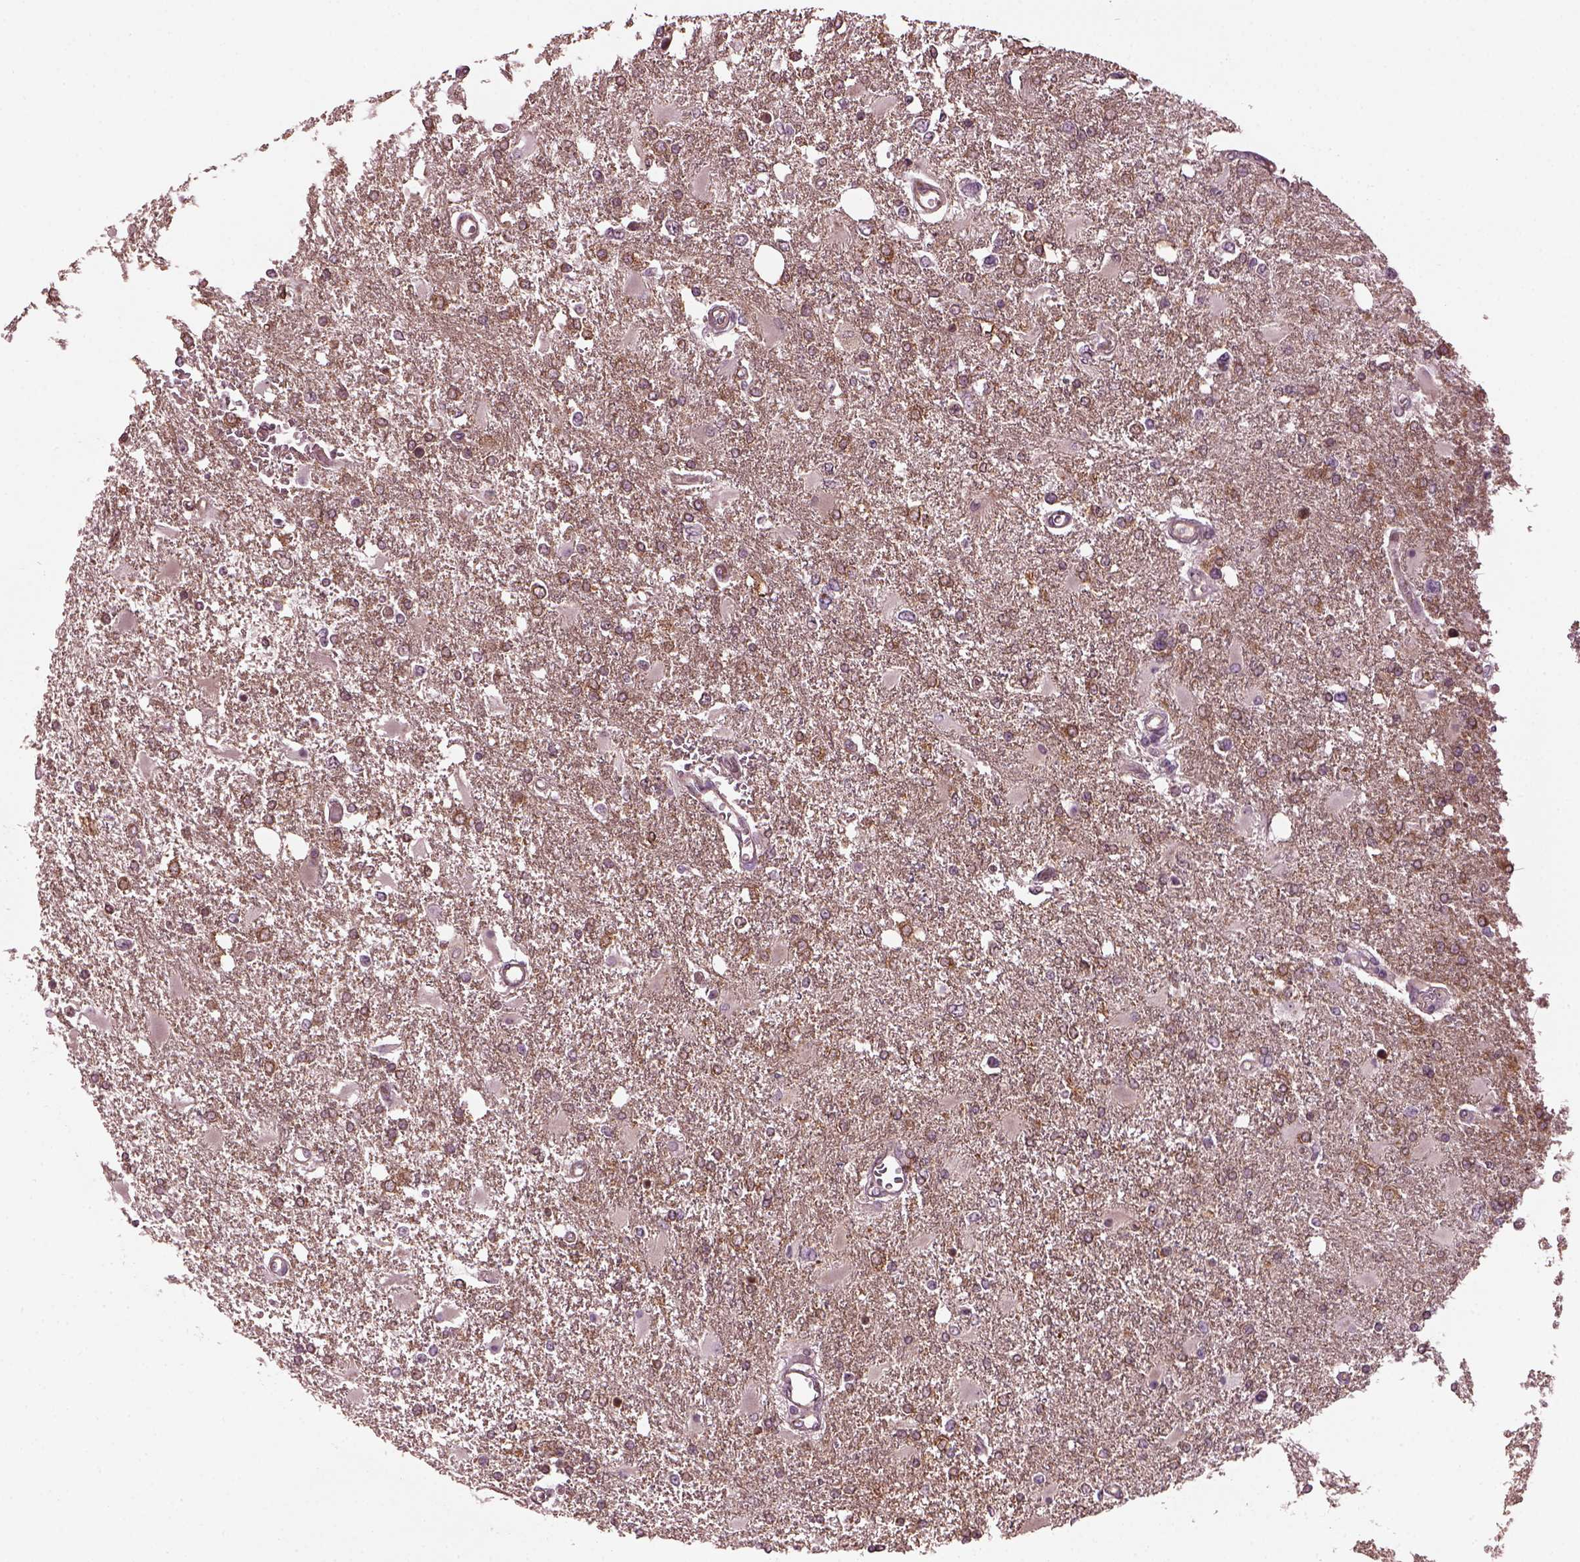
{"staining": {"intensity": "moderate", "quantity": "25%-75%", "location": "cytoplasmic/membranous,nuclear"}, "tissue": "glioma", "cell_type": "Tumor cells", "image_type": "cancer", "snomed": [{"axis": "morphology", "description": "Glioma, malignant, High grade"}, {"axis": "topography", "description": "Cerebral cortex"}], "caption": "Glioma stained for a protein (brown) reveals moderate cytoplasmic/membranous and nuclear positive staining in approximately 25%-75% of tumor cells.", "gene": "RUFY3", "patient": {"sex": "male", "age": 79}}